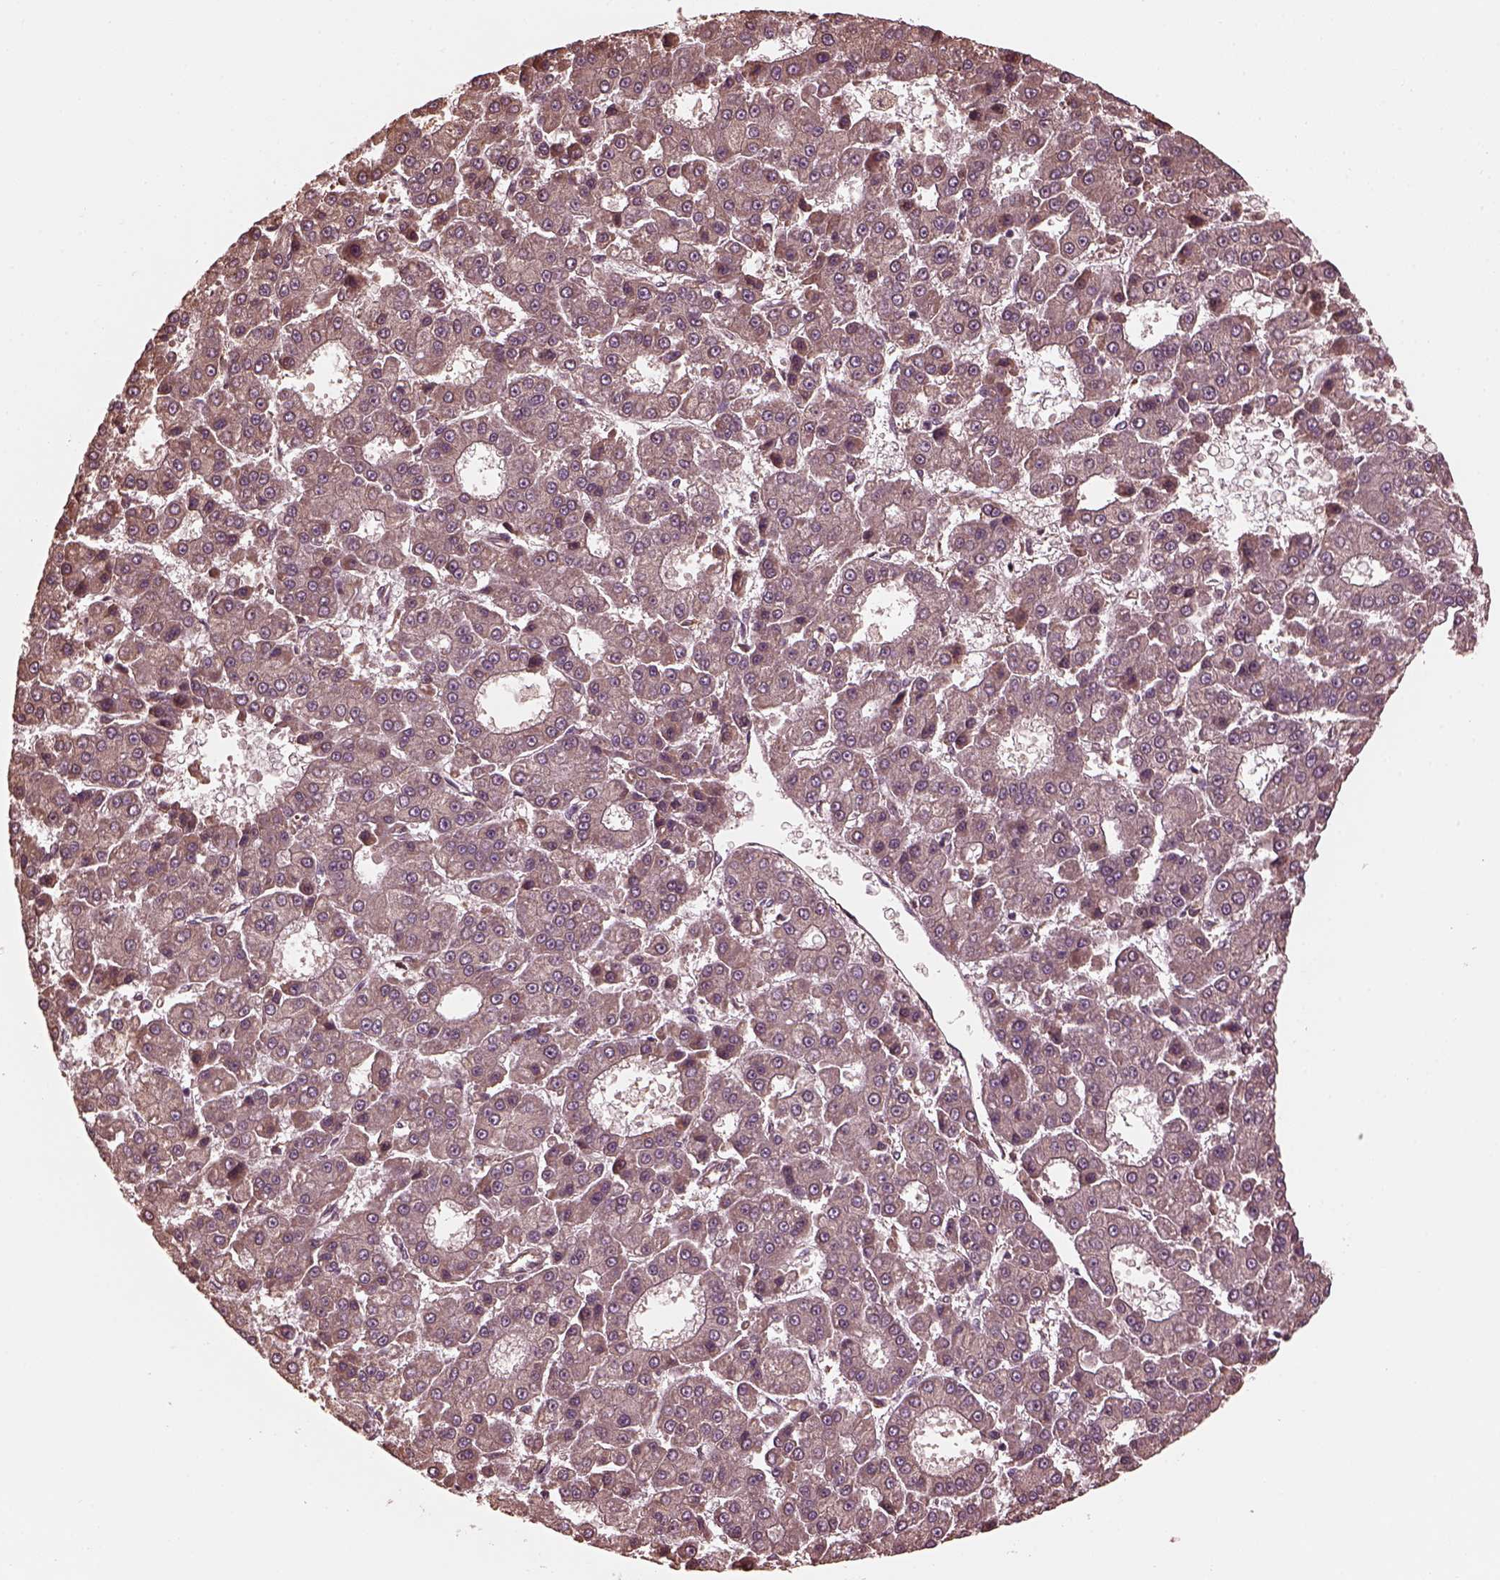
{"staining": {"intensity": "weak", "quantity": "25%-75%", "location": "cytoplasmic/membranous"}, "tissue": "liver cancer", "cell_type": "Tumor cells", "image_type": "cancer", "snomed": [{"axis": "morphology", "description": "Carcinoma, Hepatocellular, NOS"}, {"axis": "topography", "description": "Liver"}], "caption": "Liver cancer (hepatocellular carcinoma) tissue displays weak cytoplasmic/membranous positivity in approximately 25%-75% of tumor cells", "gene": "ZNF292", "patient": {"sex": "male", "age": 70}}